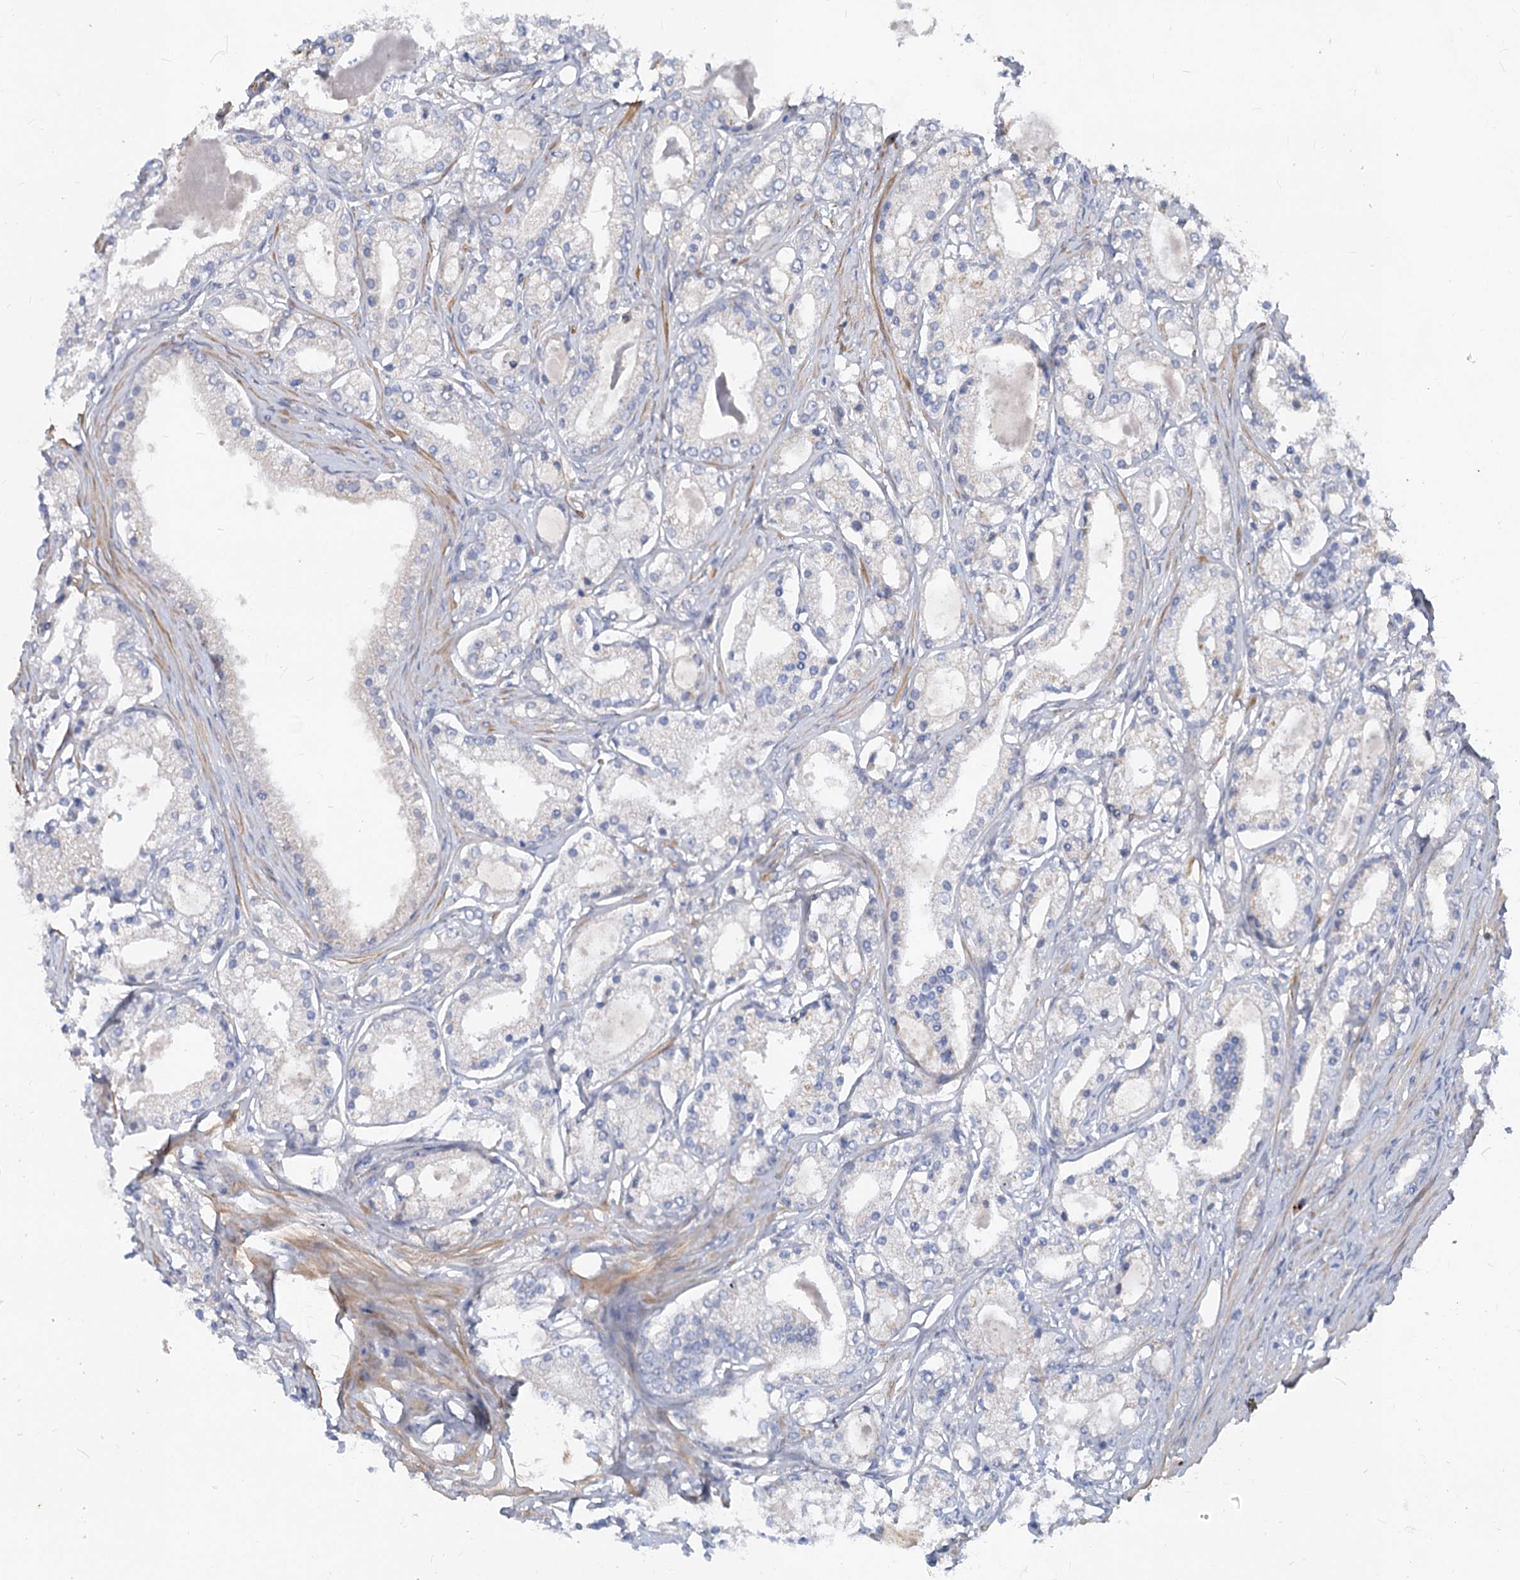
{"staining": {"intensity": "negative", "quantity": "none", "location": "none"}, "tissue": "prostate cancer", "cell_type": "Tumor cells", "image_type": "cancer", "snomed": [{"axis": "morphology", "description": "Adenocarcinoma, High grade"}, {"axis": "topography", "description": "Prostate"}], "caption": "High power microscopy micrograph of an immunohistochemistry micrograph of prostate cancer, revealing no significant positivity in tumor cells.", "gene": "FGF19", "patient": {"sex": "male", "age": 59}}